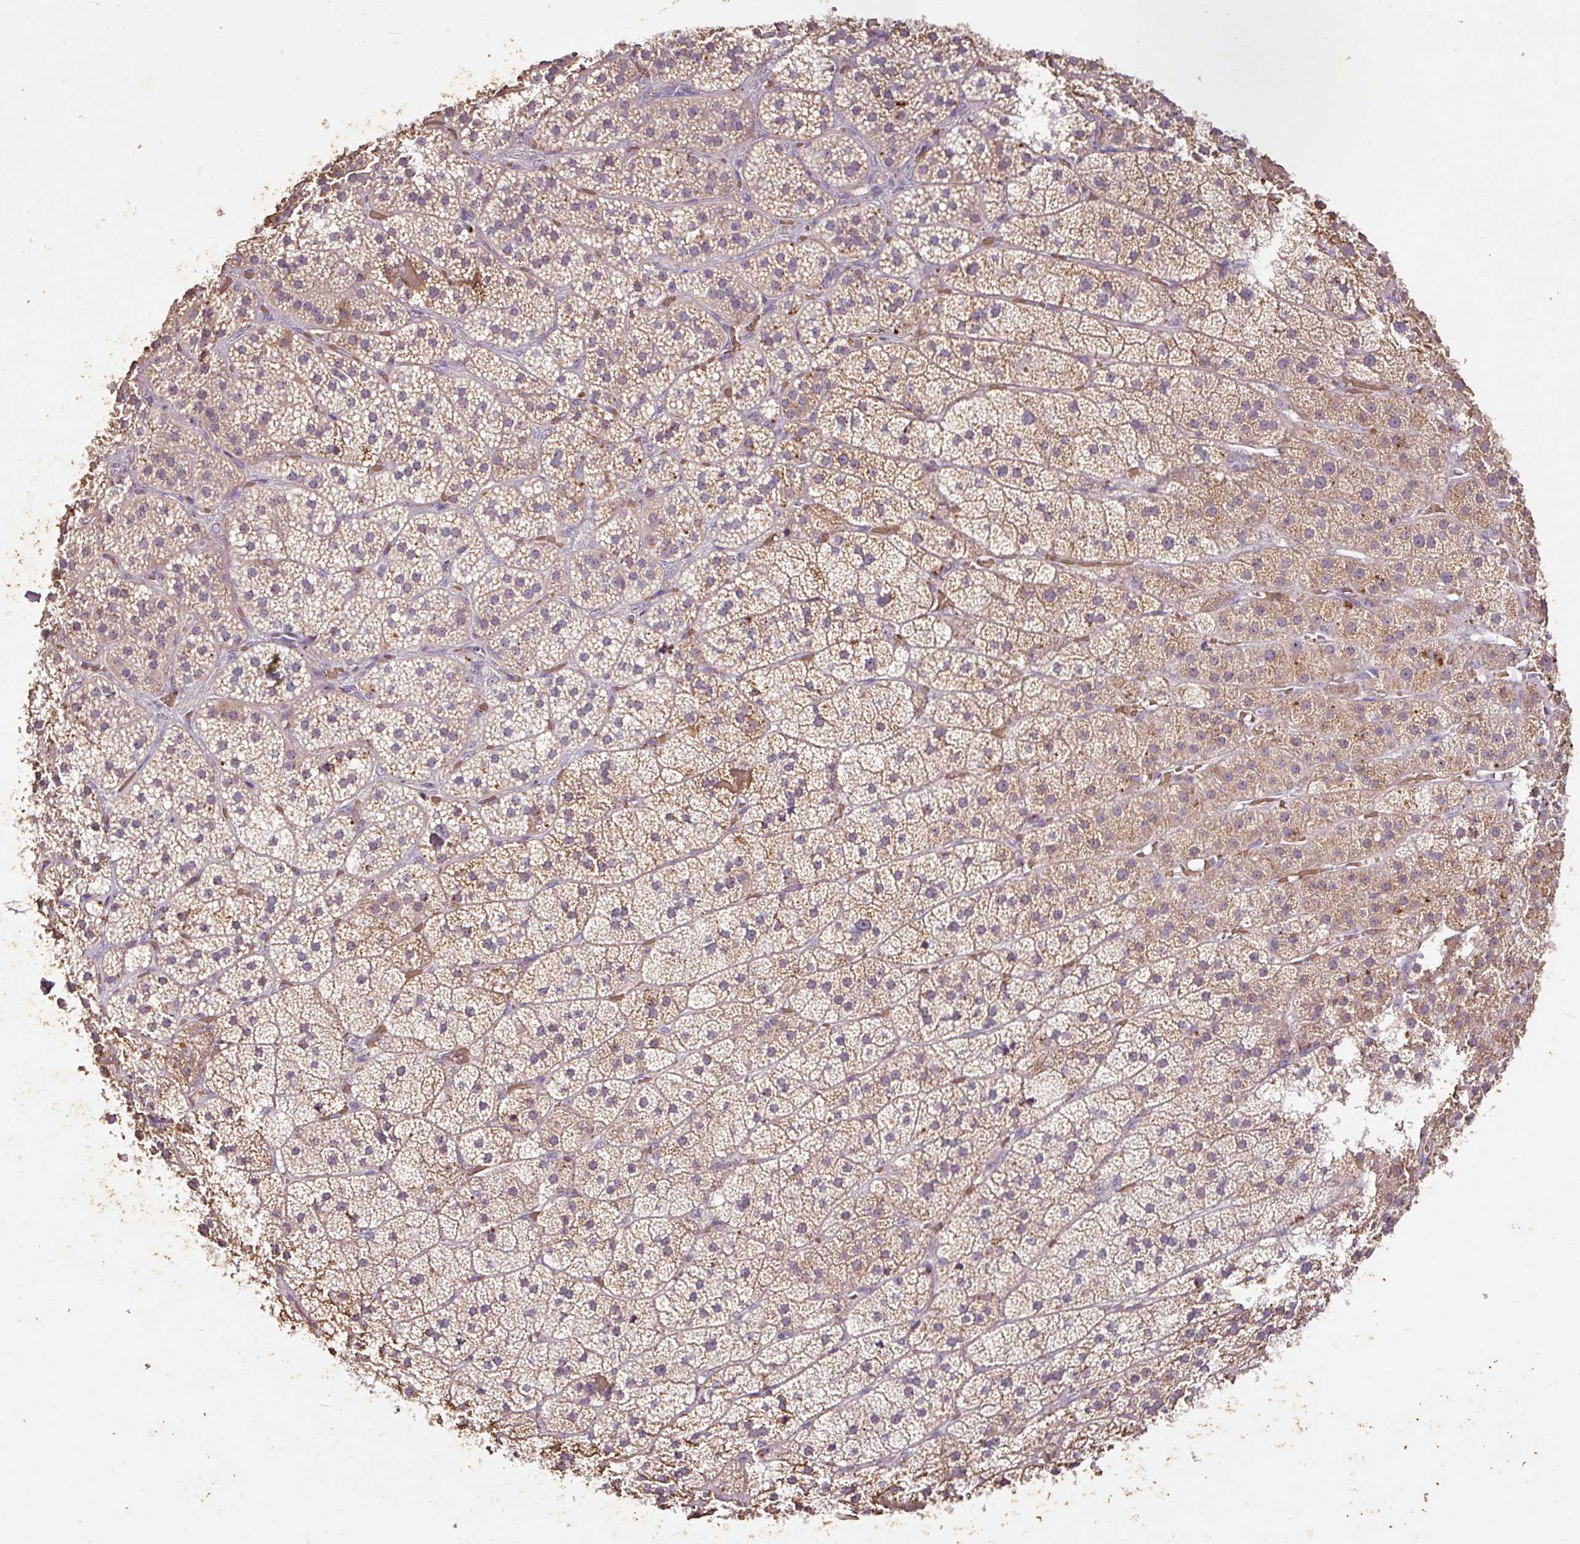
{"staining": {"intensity": "weak", "quantity": ">75%", "location": "cytoplasmic/membranous"}, "tissue": "adrenal gland", "cell_type": "Glandular cells", "image_type": "normal", "snomed": [{"axis": "morphology", "description": "Normal tissue, NOS"}, {"axis": "topography", "description": "Adrenal gland"}], "caption": "Brown immunohistochemical staining in unremarkable human adrenal gland reveals weak cytoplasmic/membranous staining in approximately >75% of glandular cells. The protein is stained brown, and the nuclei are stained in blue (DAB IHC with brightfield microscopy, high magnification).", "gene": "LRTM2", "patient": {"sex": "male", "age": 57}}